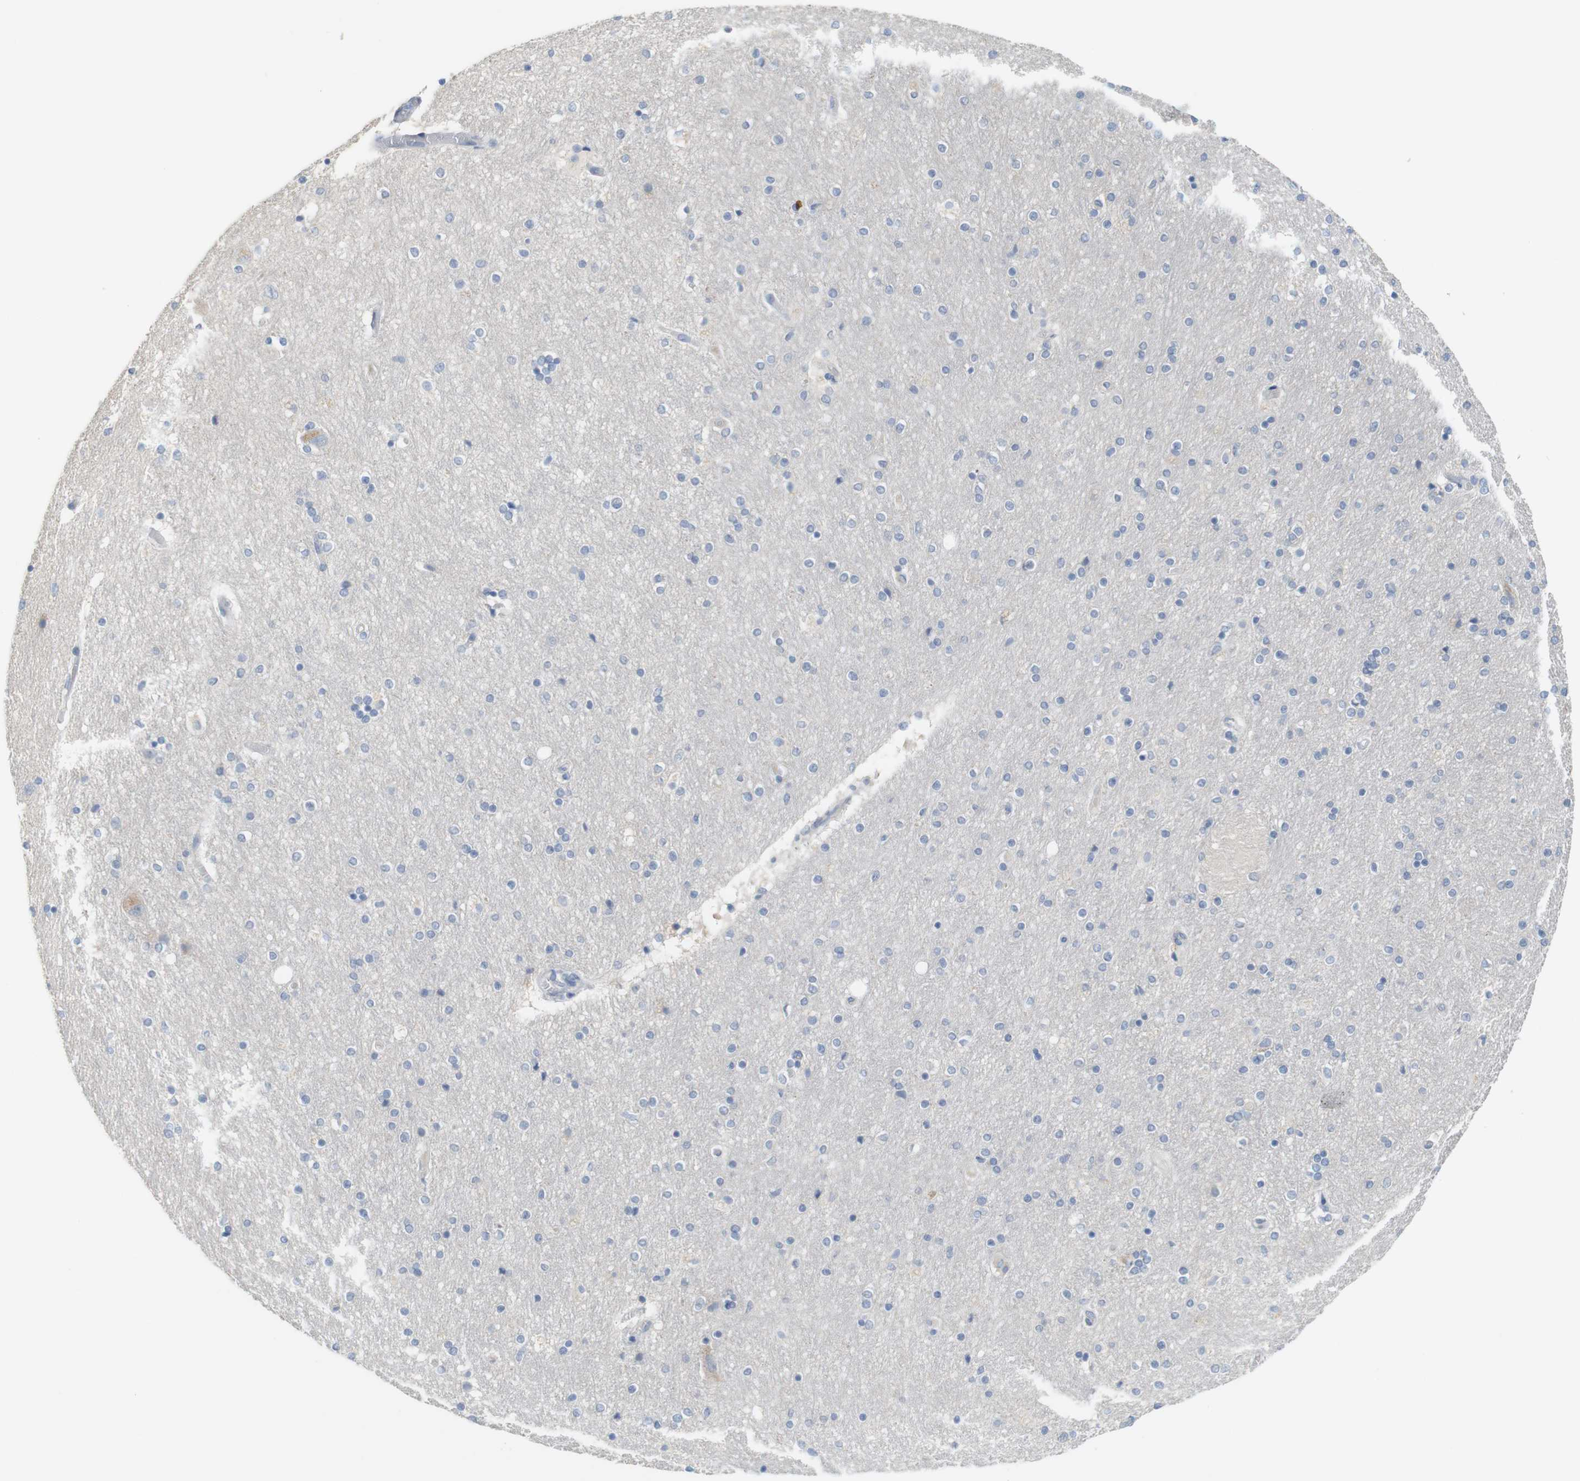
{"staining": {"intensity": "negative", "quantity": "none", "location": "none"}, "tissue": "hippocampus", "cell_type": "Glial cells", "image_type": "normal", "snomed": [{"axis": "morphology", "description": "Normal tissue, NOS"}, {"axis": "topography", "description": "Hippocampus"}], "caption": "High magnification brightfield microscopy of unremarkable hippocampus stained with DAB (3,3'-diaminobenzidine) (brown) and counterstained with hematoxylin (blue): glial cells show no significant staining.", "gene": "RGS9", "patient": {"sex": "female", "age": 54}}